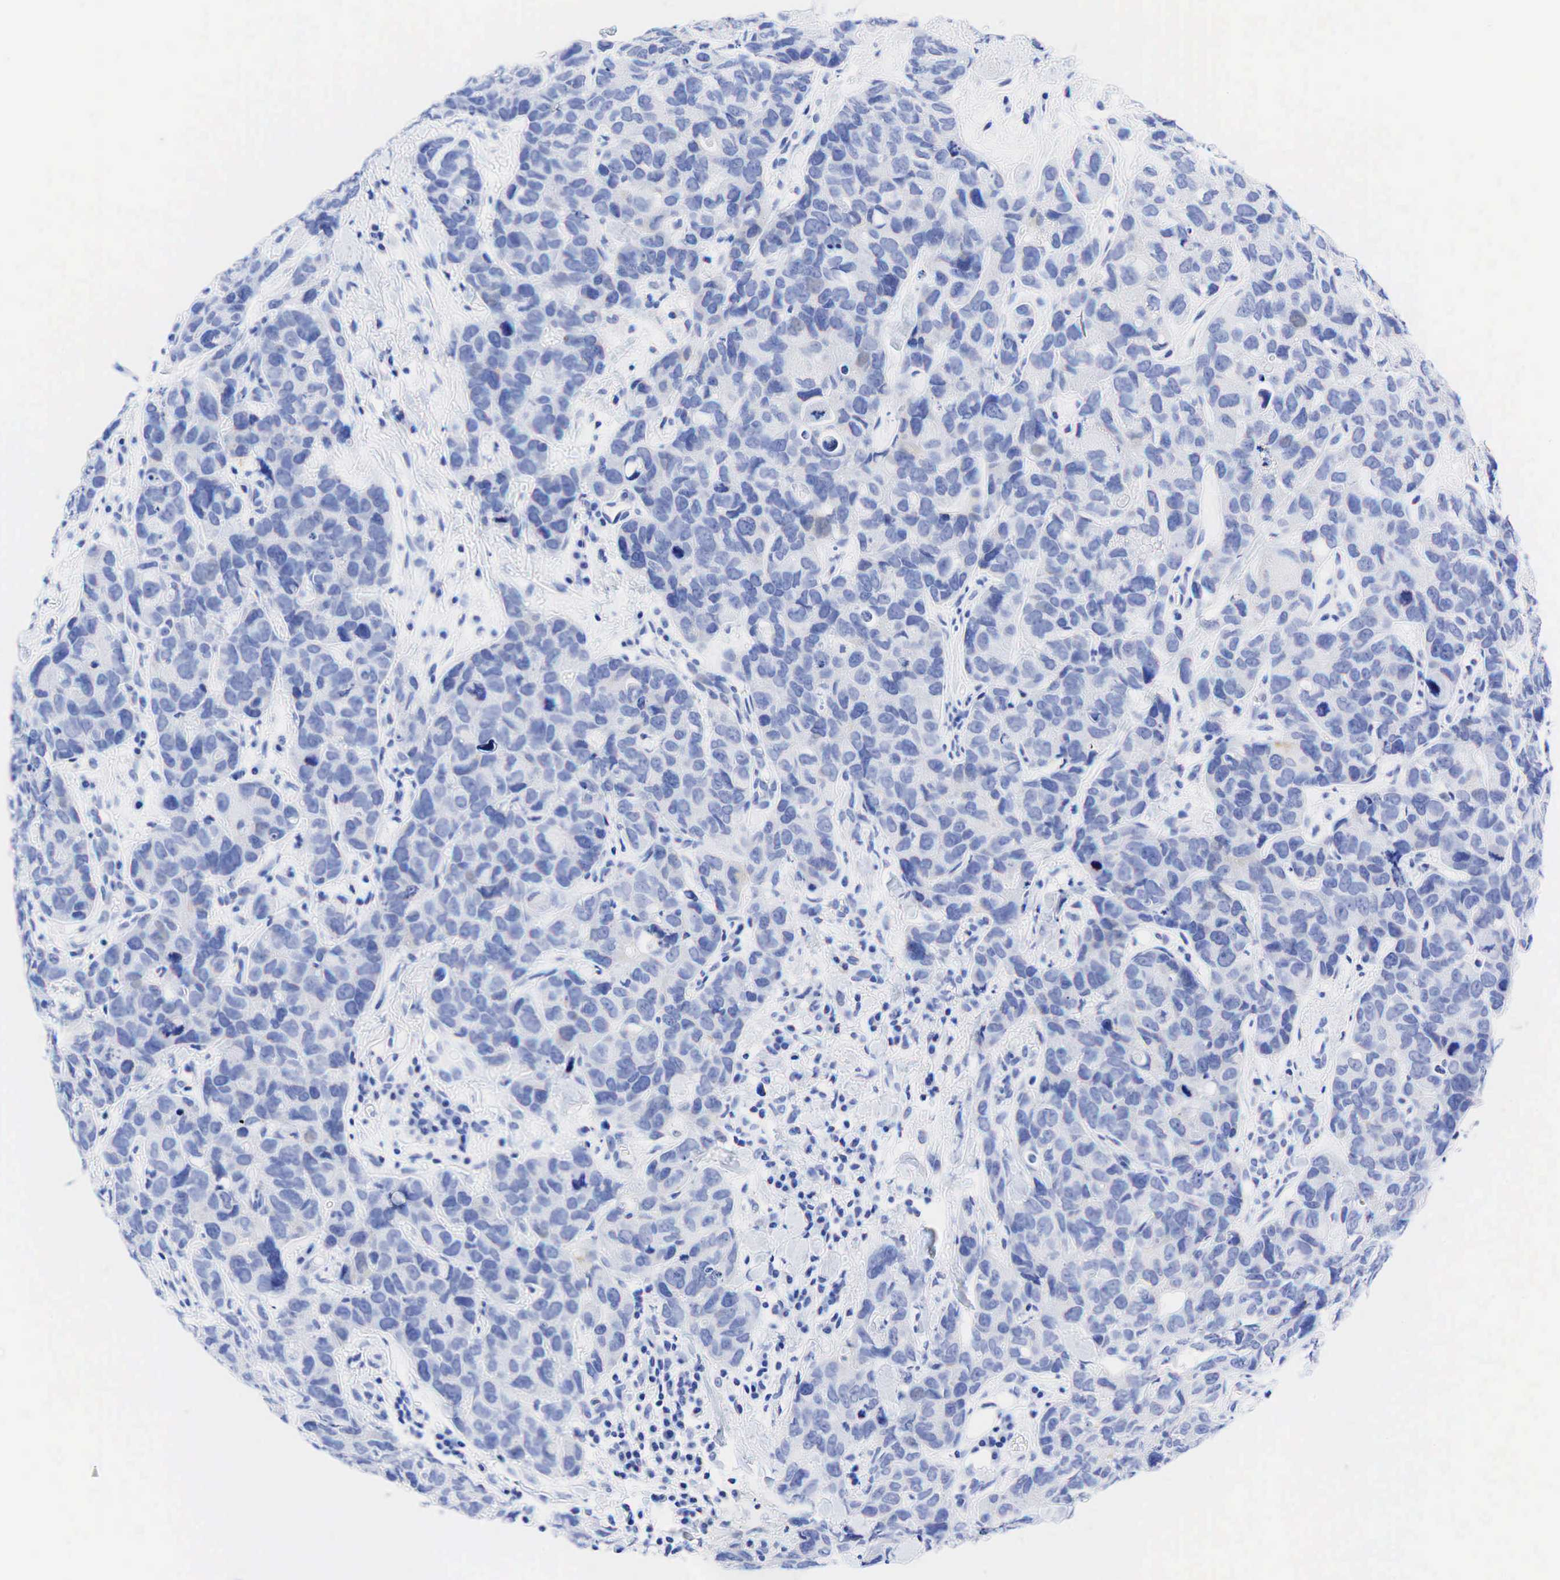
{"staining": {"intensity": "negative", "quantity": "none", "location": "none"}, "tissue": "breast cancer", "cell_type": "Tumor cells", "image_type": "cancer", "snomed": [{"axis": "morphology", "description": "Duct carcinoma"}, {"axis": "topography", "description": "Breast"}], "caption": "Tumor cells are negative for protein expression in human breast infiltrating ductal carcinoma.", "gene": "KRT18", "patient": {"sex": "female", "age": 91}}